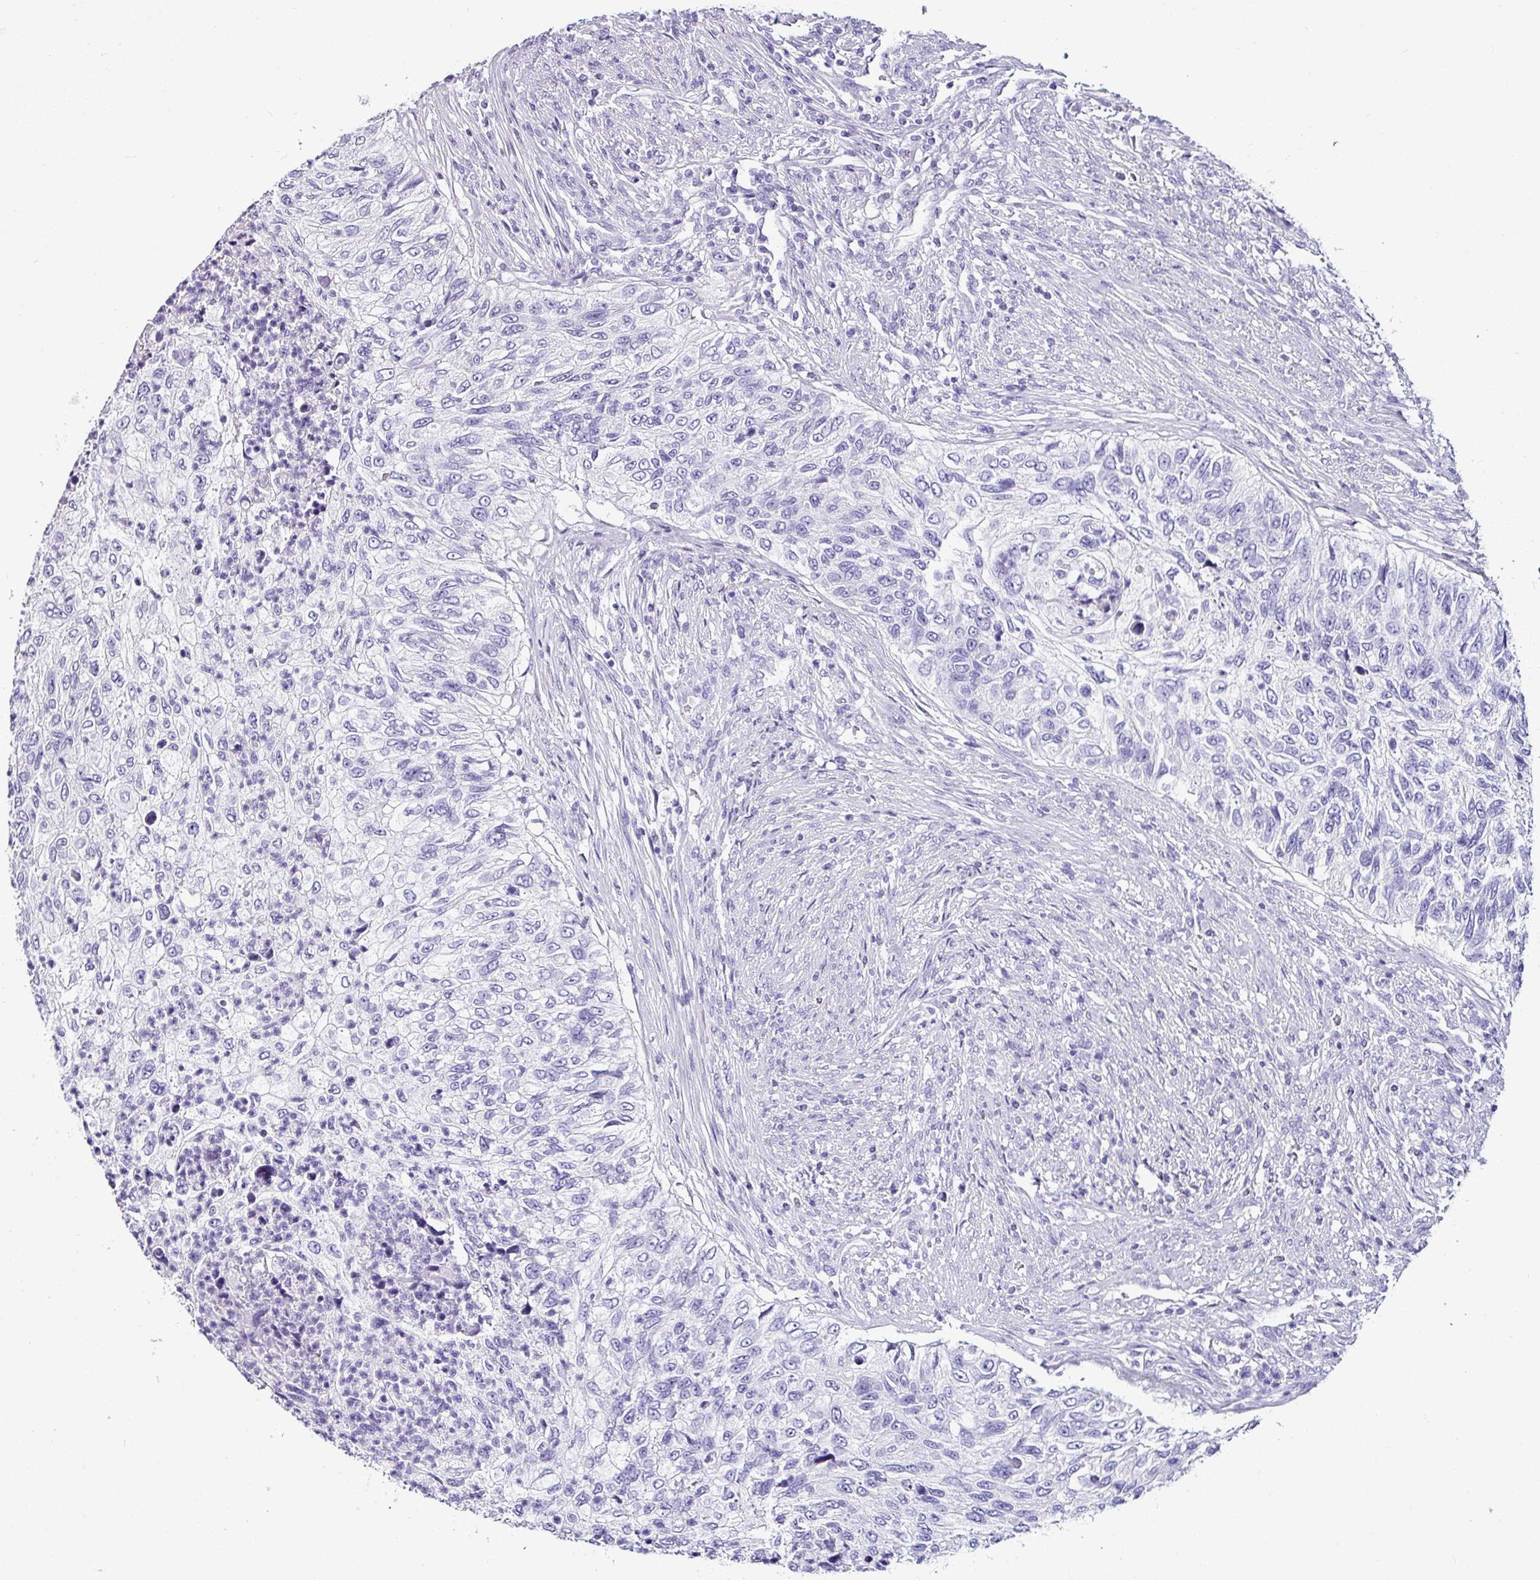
{"staining": {"intensity": "negative", "quantity": "none", "location": "none"}, "tissue": "urothelial cancer", "cell_type": "Tumor cells", "image_type": "cancer", "snomed": [{"axis": "morphology", "description": "Urothelial carcinoma, High grade"}, {"axis": "topography", "description": "Urinary bladder"}], "caption": "This is a photomicrograph of immunohistochemistry (IHC) staining of high-grade urothelial carcinoma, which shows no expression in tumor cells.", "gene": "NAPSA", "patient": {"sex": "female", "age": 60}}